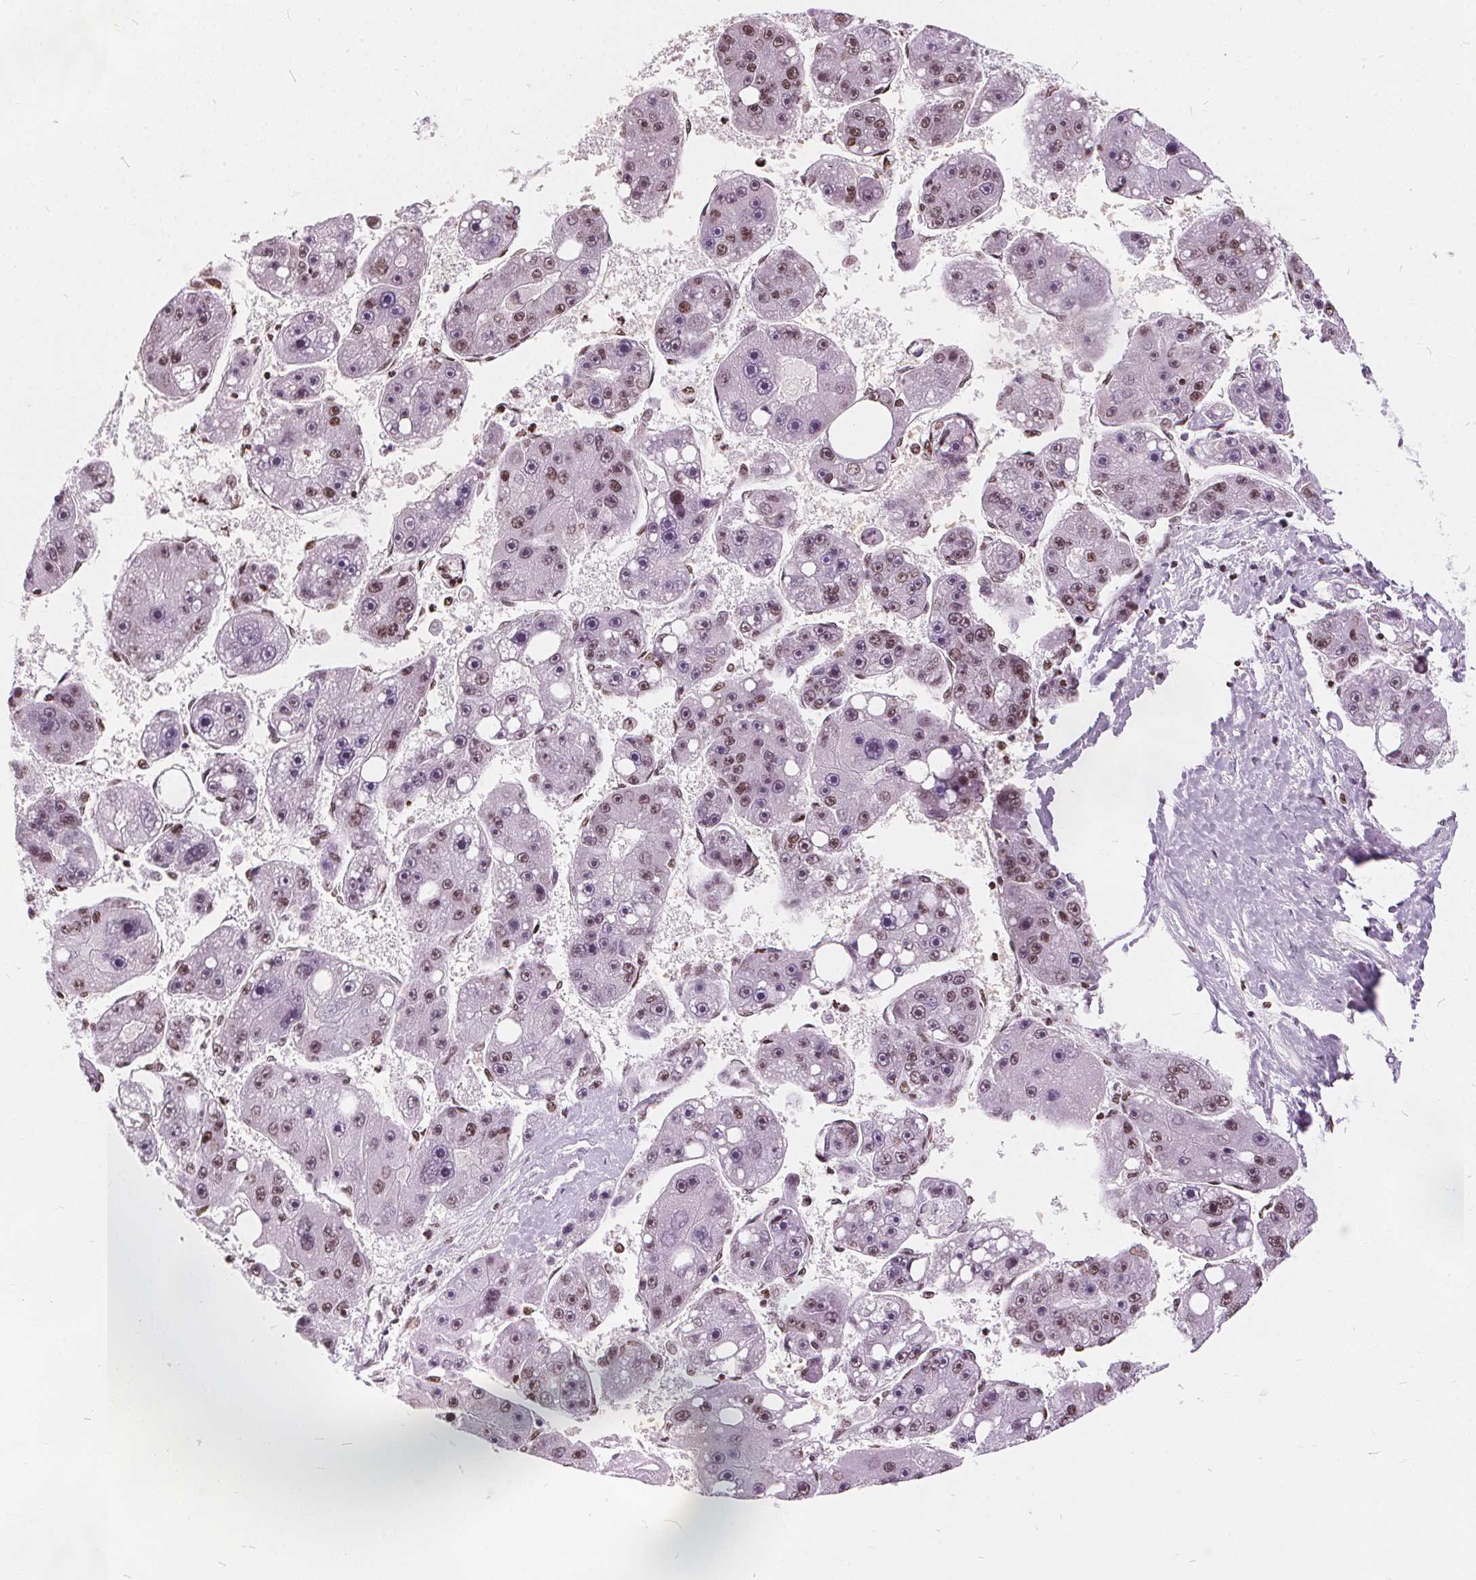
{"staining": {"intensity": "moderate", "quantity": ">75%", "location": "nuclear"}, "tissue": "liver cancer", "cell_type": "Tumor cells", "image_type": "cancer", "snomed": [{"axis": "morphology", "description": "Carcinoma, Hepatocellular, NOS"}, {"axis": "topography", "description": "Liver"}], "caption": "This image demonstrates immunohistochemistry staining of human liver hepatocellular carcinoma, with medium moderate nuclear positivity in approximately >75% of tumor cells.", "gene": "ISLR2", "patient": {"sex": "female", "age": 61}}